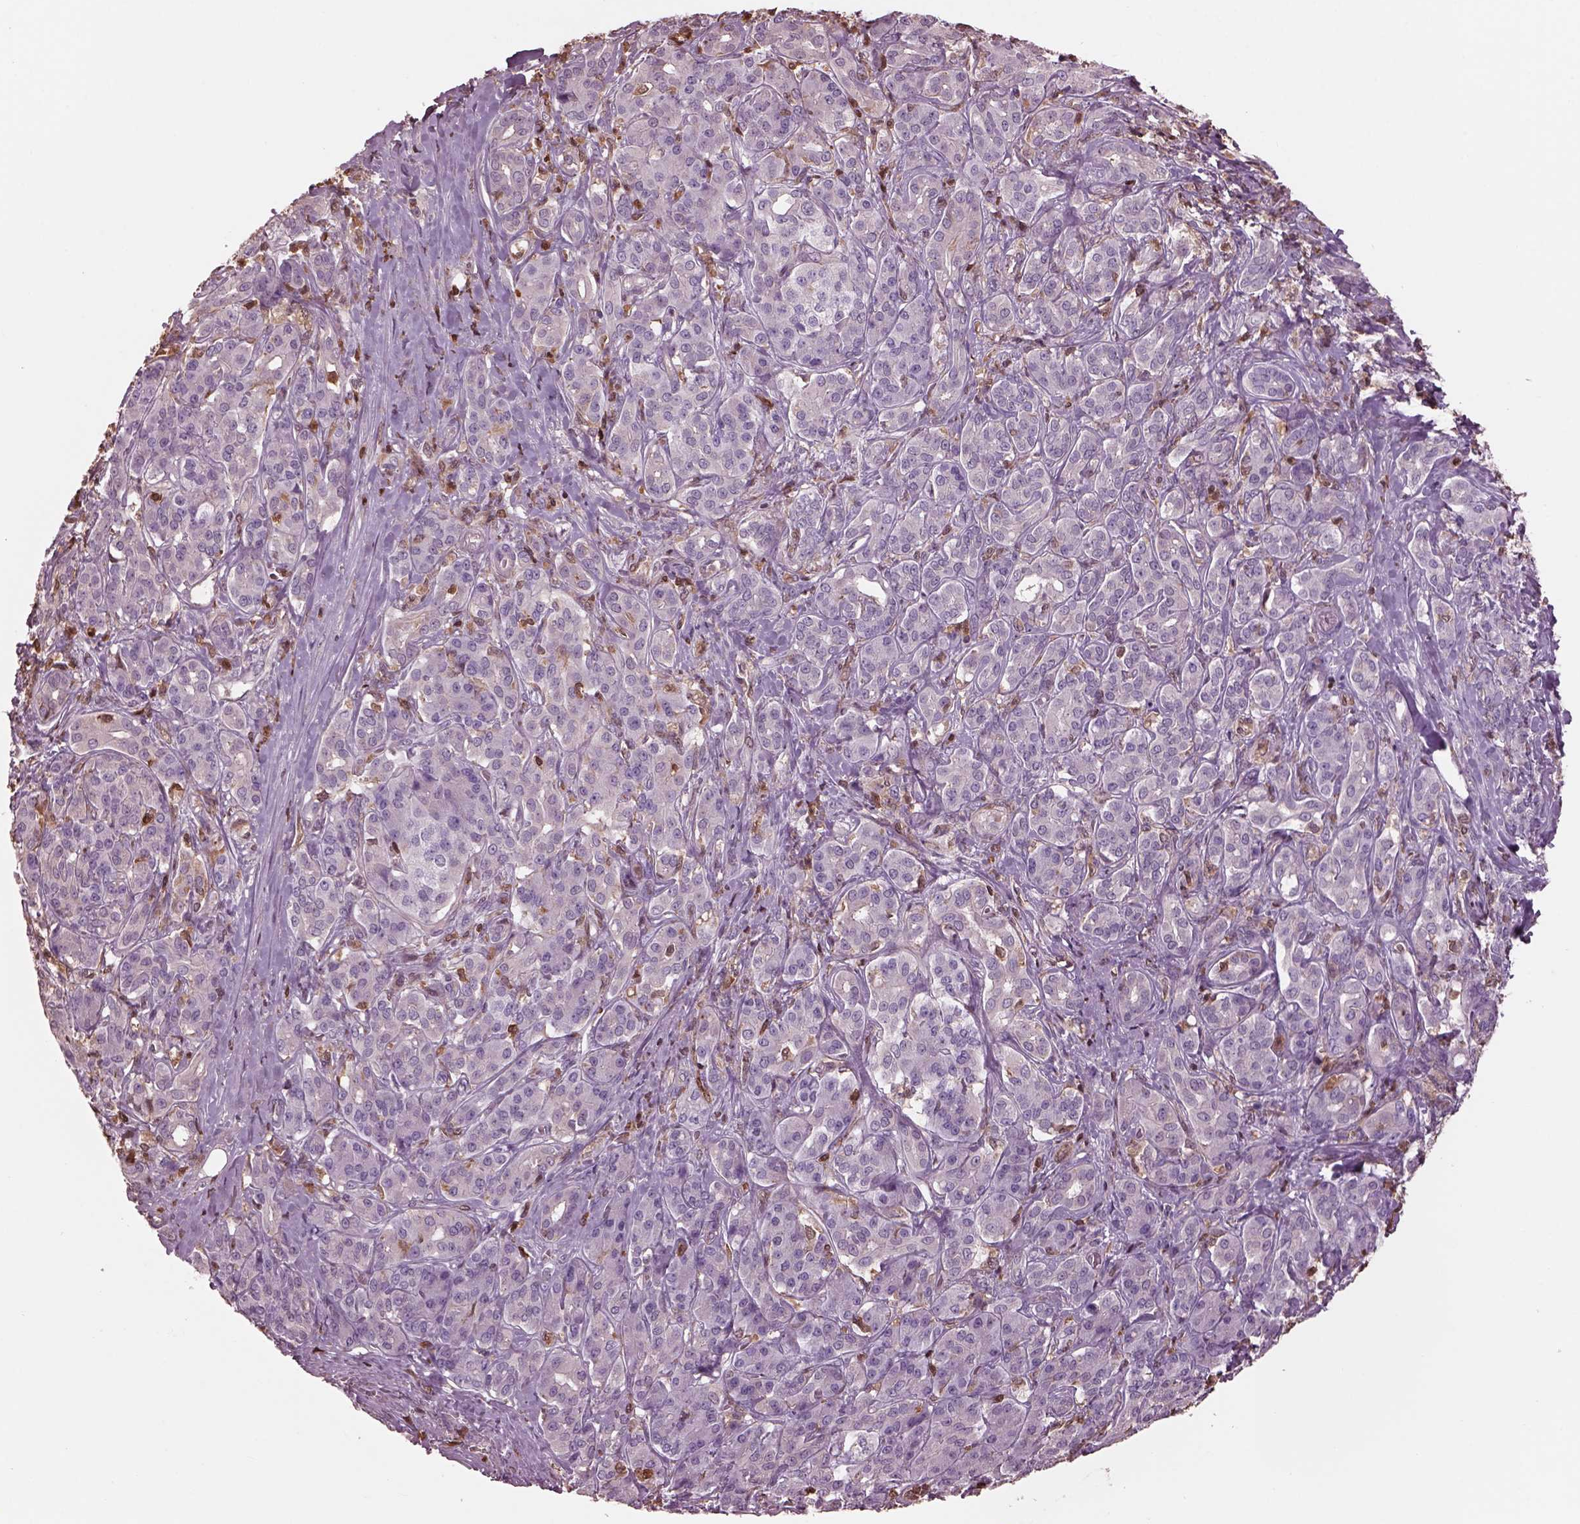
{"staining": {"intensity": "negative", "quantity": "none", "location": "none"}, "tissue": "pancreatic cancer", "cell_type": "Tumor cells", "image_type": "cancer", "snomed": [{"axis": "morphology", "description": "Normal tissue, NOS"}, {"axis": "morphology", "description": "Inflammation, NOS"}, {"axis": "morphology", "description": "Adenocarcinoma, NOS"}, {"axis": "topography", "description": "Pancreas"}], "caption": "Tumor cells are negative for brown protein staining in adenocarcinoma (pancreatic).", "gene": "IL31RA", "patient": {"sex": "male", "age": 57}}